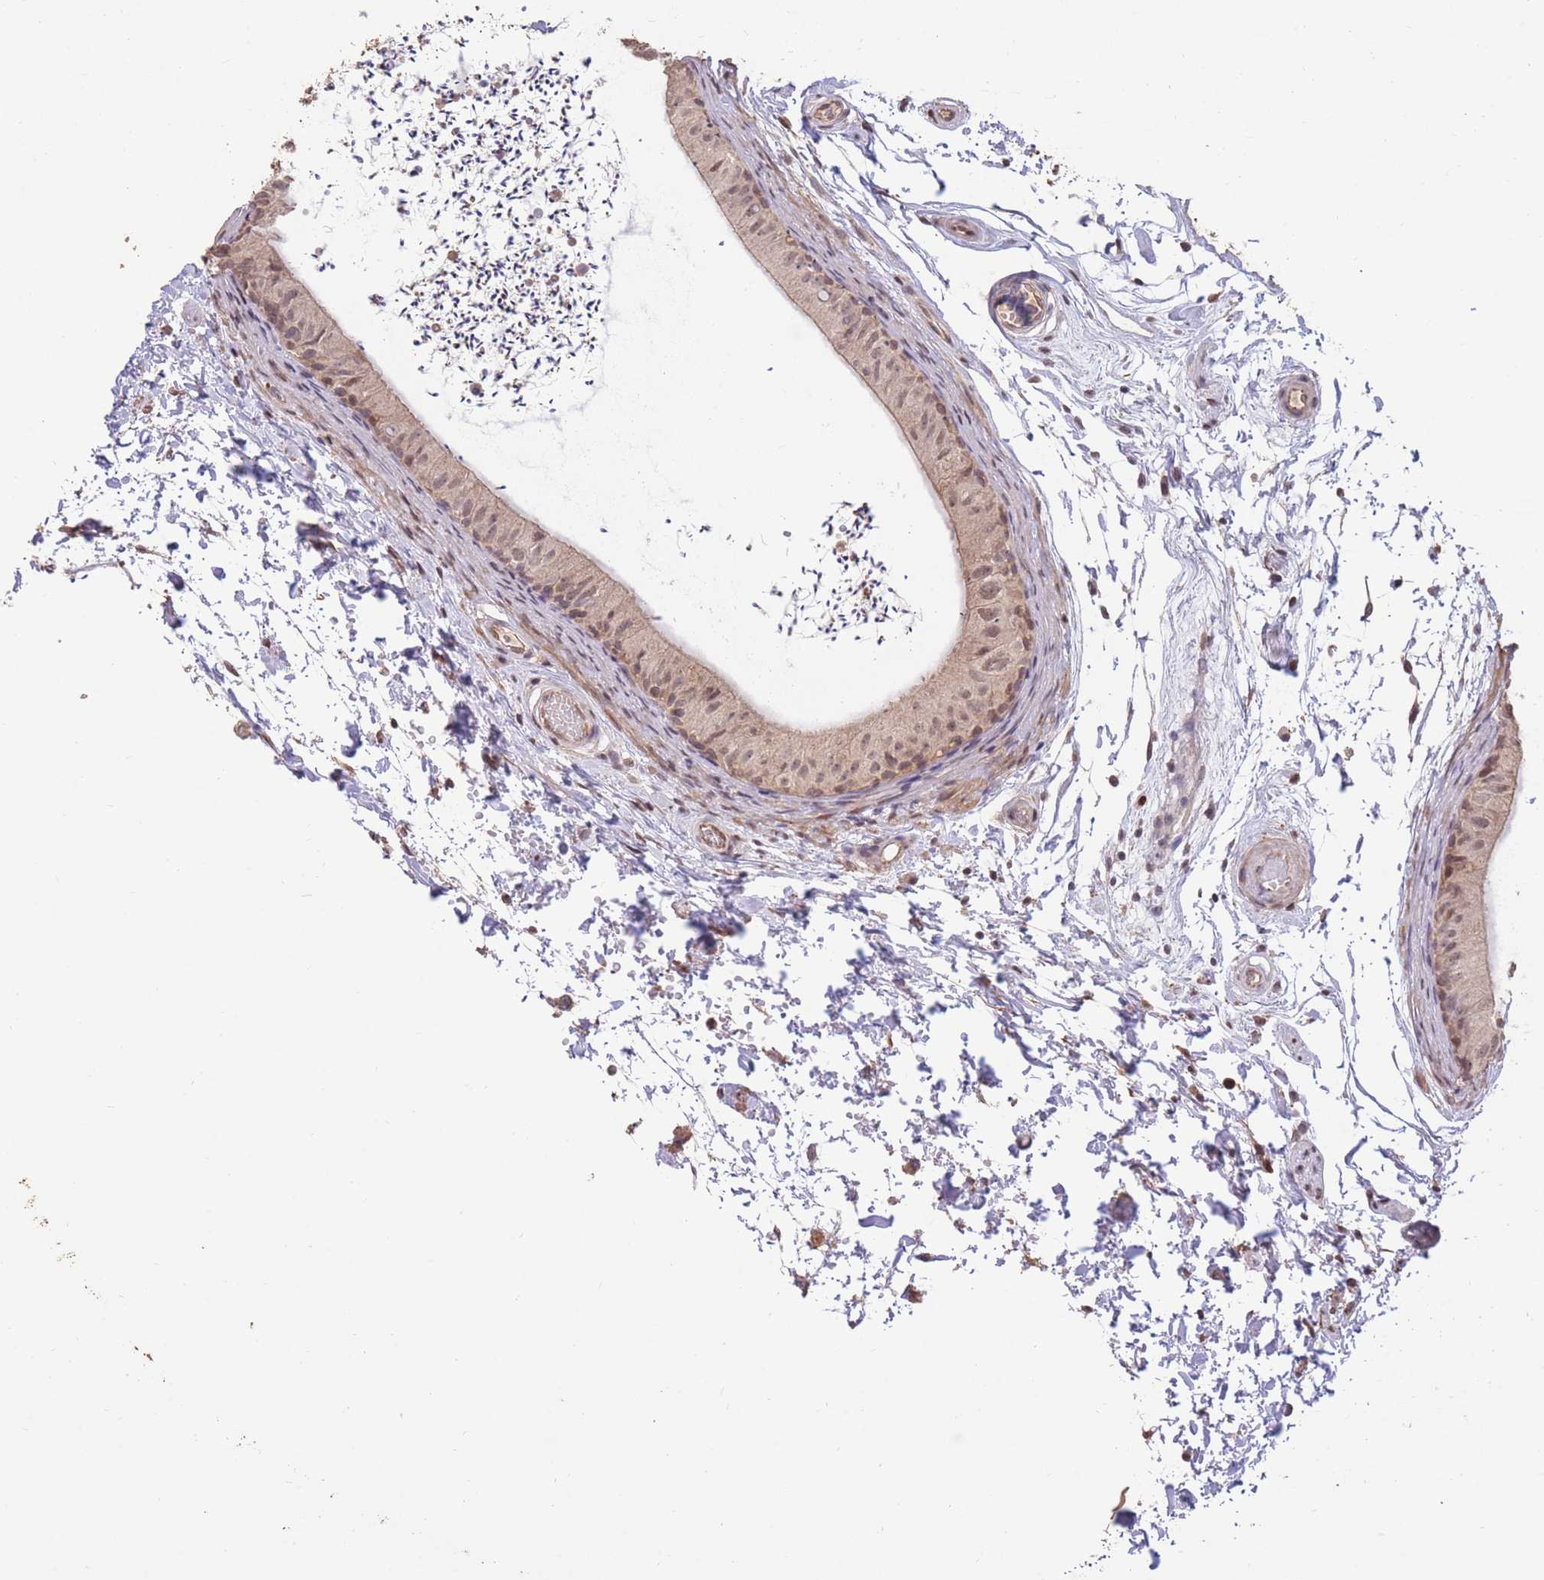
{"staining": {"intensity": "weak", "quantity": ">75%", "location": "cytoplasmic/membranous,nuclear"}, "tissue": "epididymis", "cell_type": "Glandular cells", "image_type": "normal", "snomed": [{"axis": "morphology", "description": "Normal tissue, NOS"}, {"axis": "topography", "description": "Epididymis"}], "caption": "DAB immunohistochemical staining of benign epididymis exhibits weak cytoplasmic/membranous,nuclear protein expression in about >75% of glandular cells. The staining was performed using DAB (3,3'-diaminobenzidine), with brown indicating positive protein expression. Nuclei are stained blue with hematoxylin.", "gene": "RGS14", "patient": {"sex": "male", "age": 50}}